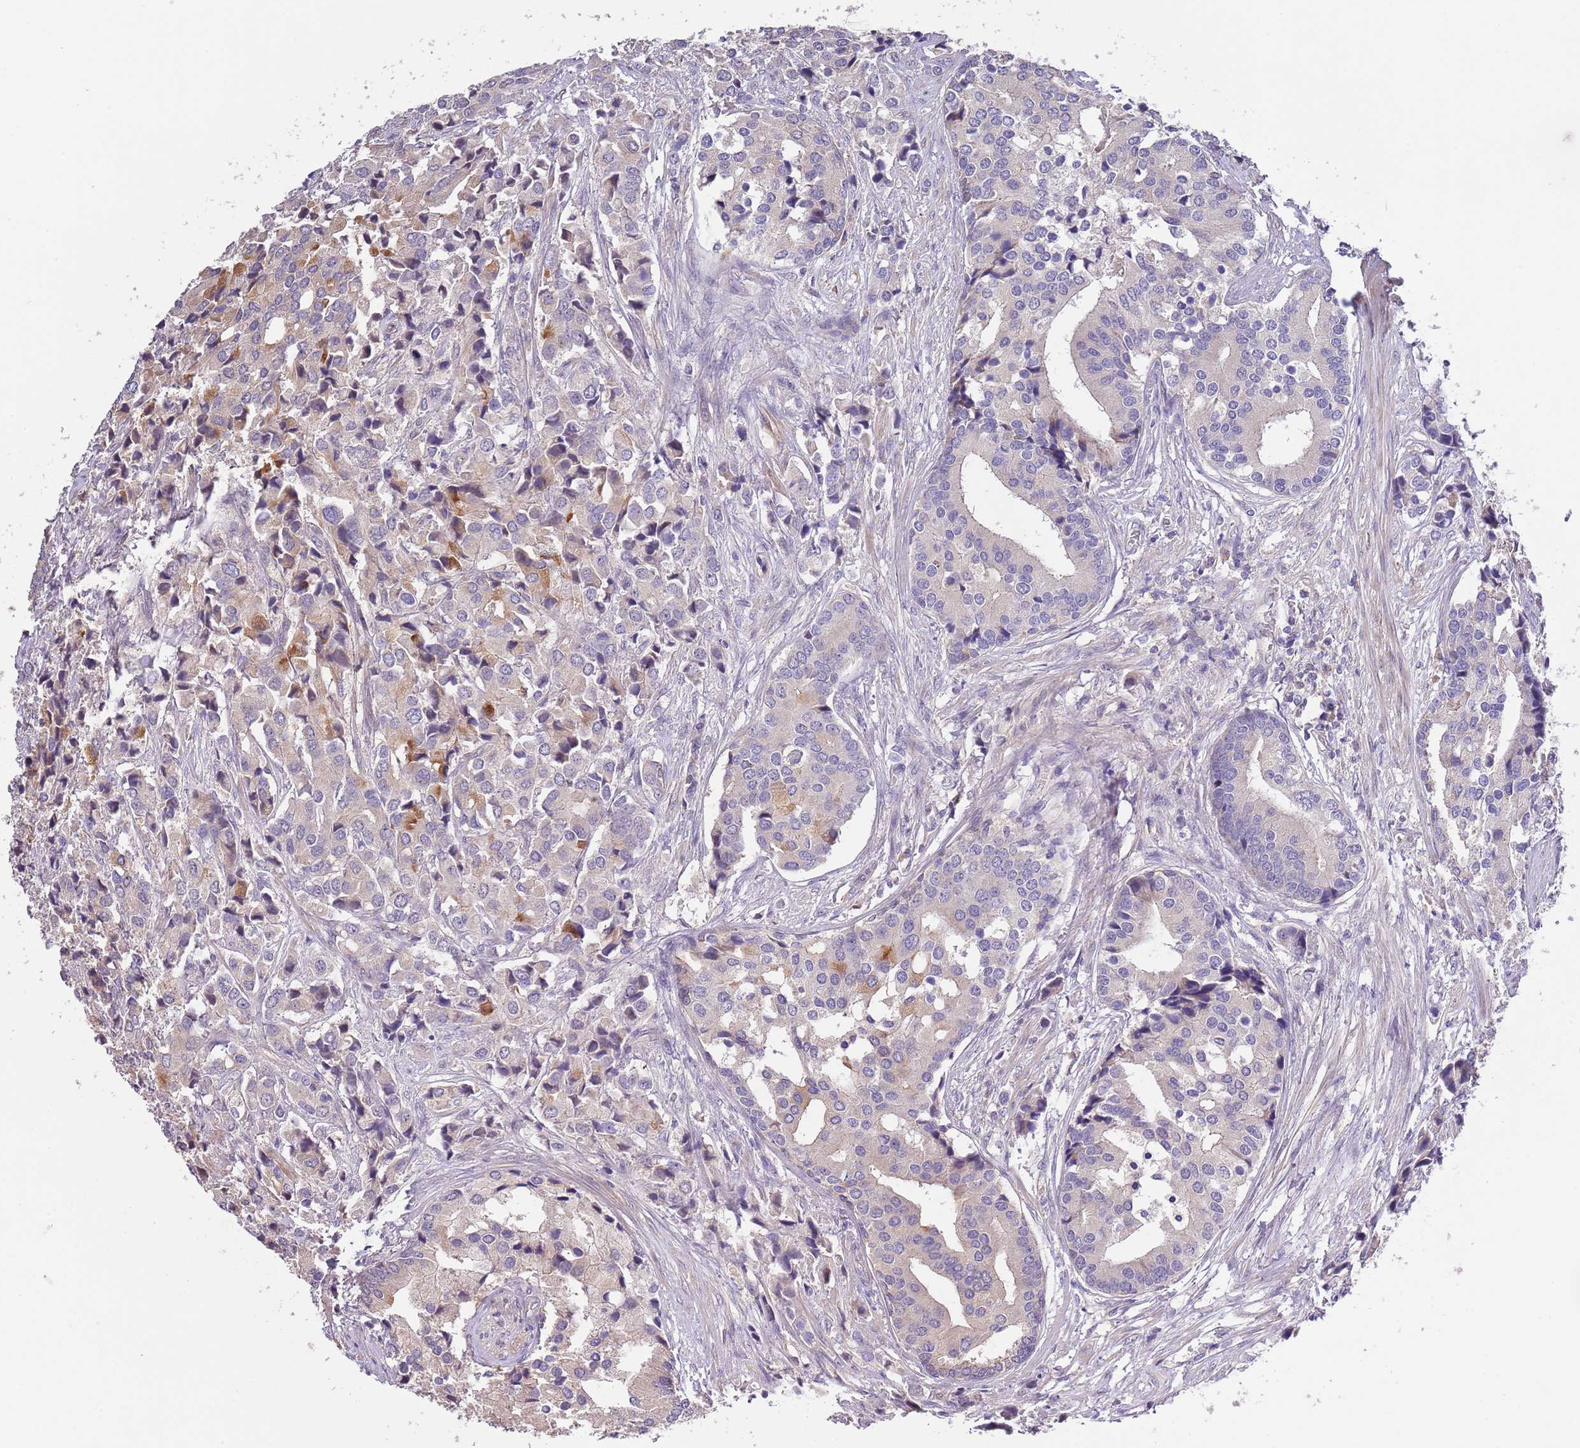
{"staining": {"intensity": "negative", "quantity": "none", "location": "none"}, "tissue": "prostate cancer", "cell_type": "Tumor cells", "image_type": "cancer", "snomed": [{"axis": "morphology", "description": "Adenocarcinoma, High grade"}, {"axis": "topography", "description": "Prostate"}], "caption": "High-grade adenocarcinoma (prostate) was stained to show a protein in brown. There is no significant positivity in tumor cells.", "gene": "LIPJ", "patient": {"sex": "male", "age": 62}}